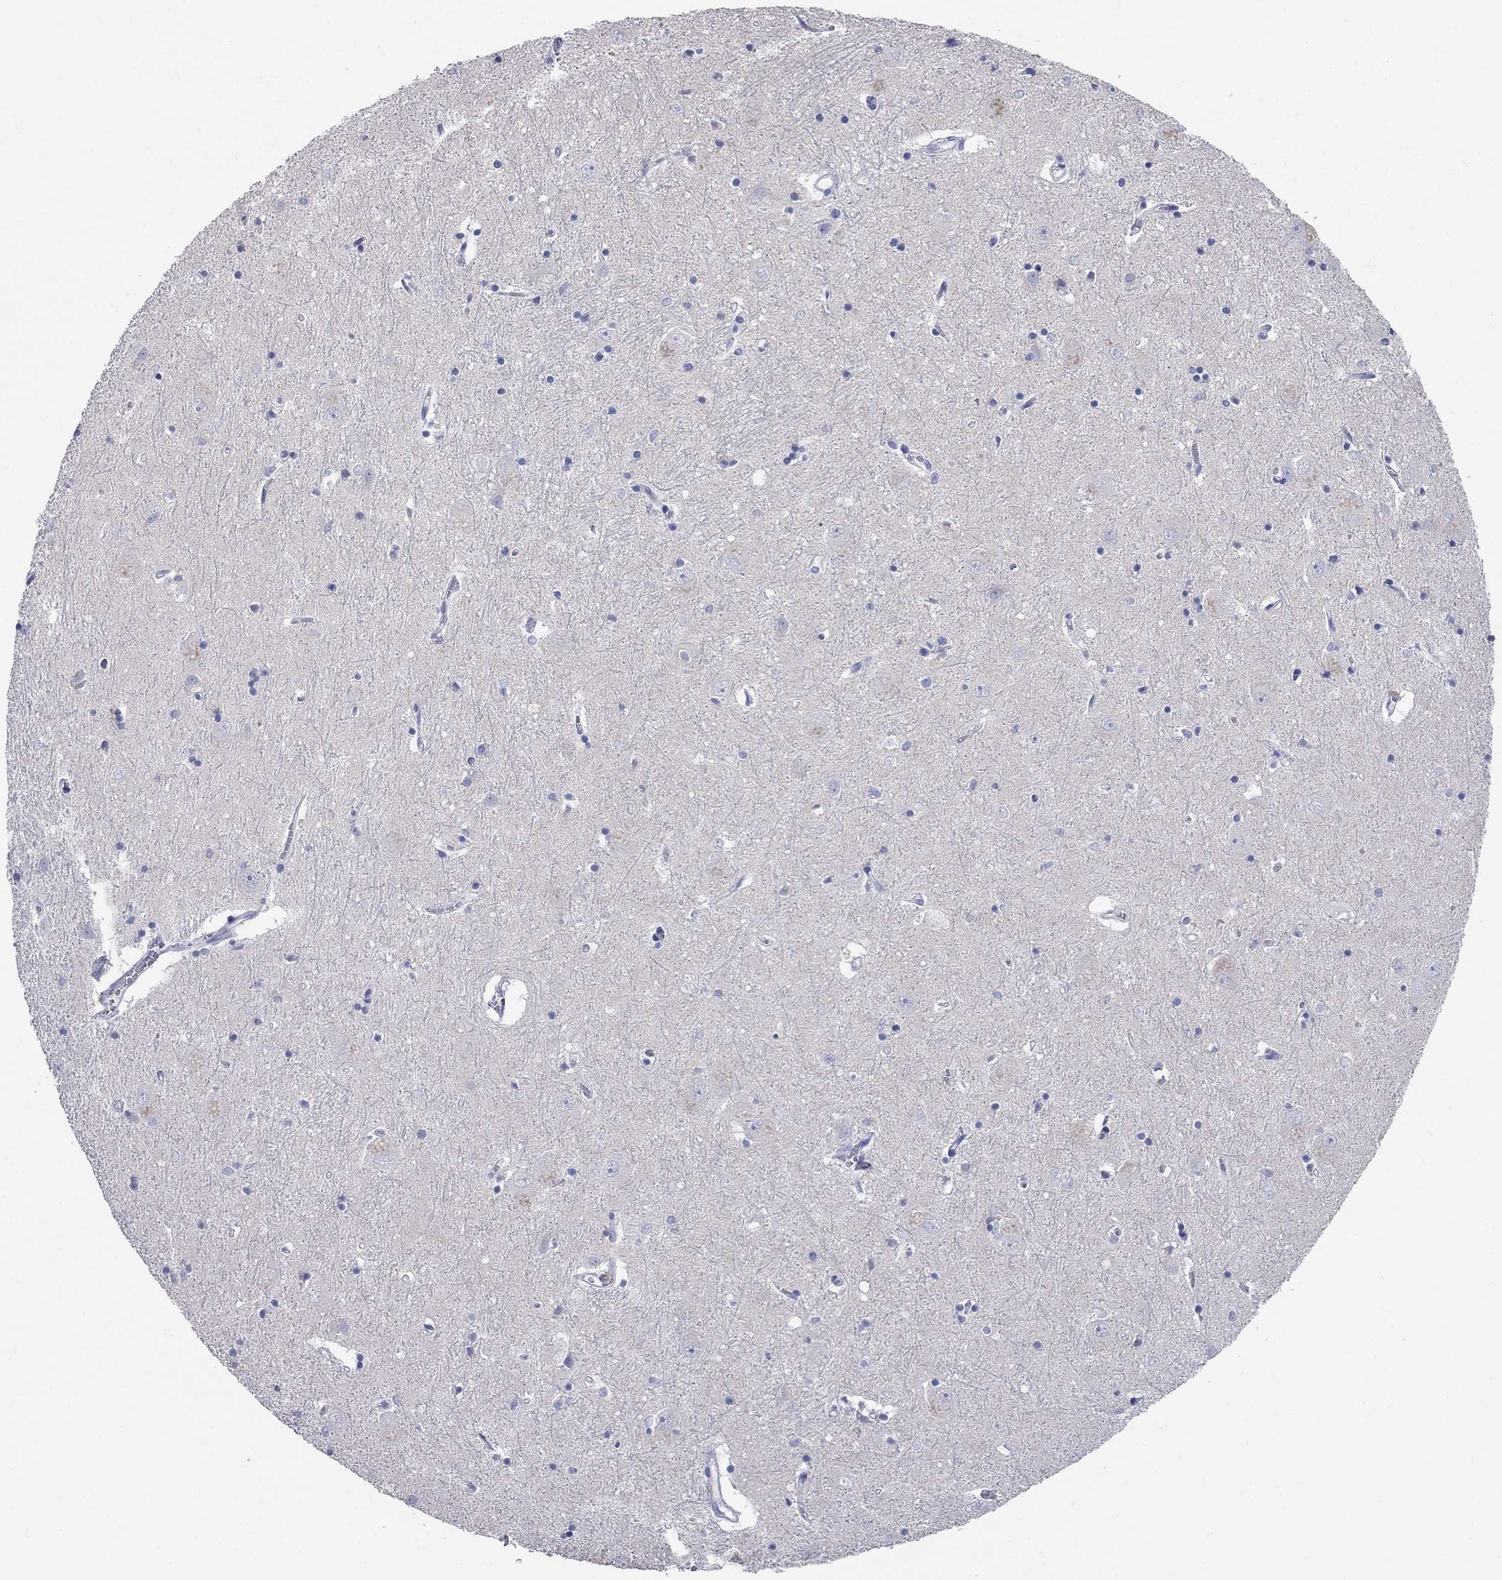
{"staining": {"intensity": "negative", "quantity": "none", "location": "none"}, "tissue": "caudate", "cell_type": "Glial cells", "image_type": "normal", "snomed": [{"axis": "morphology", "description": "Normal tissue, NOS"}, {"axis": "topography", "description": "Lateral ventricle wall"}], "caption": "This is an immunohistochemistry photomicrograph of benign caudate. There is no expression in glial cells.", "gene": "AOX1", "patient": {"sex": "male", "age": 54}}